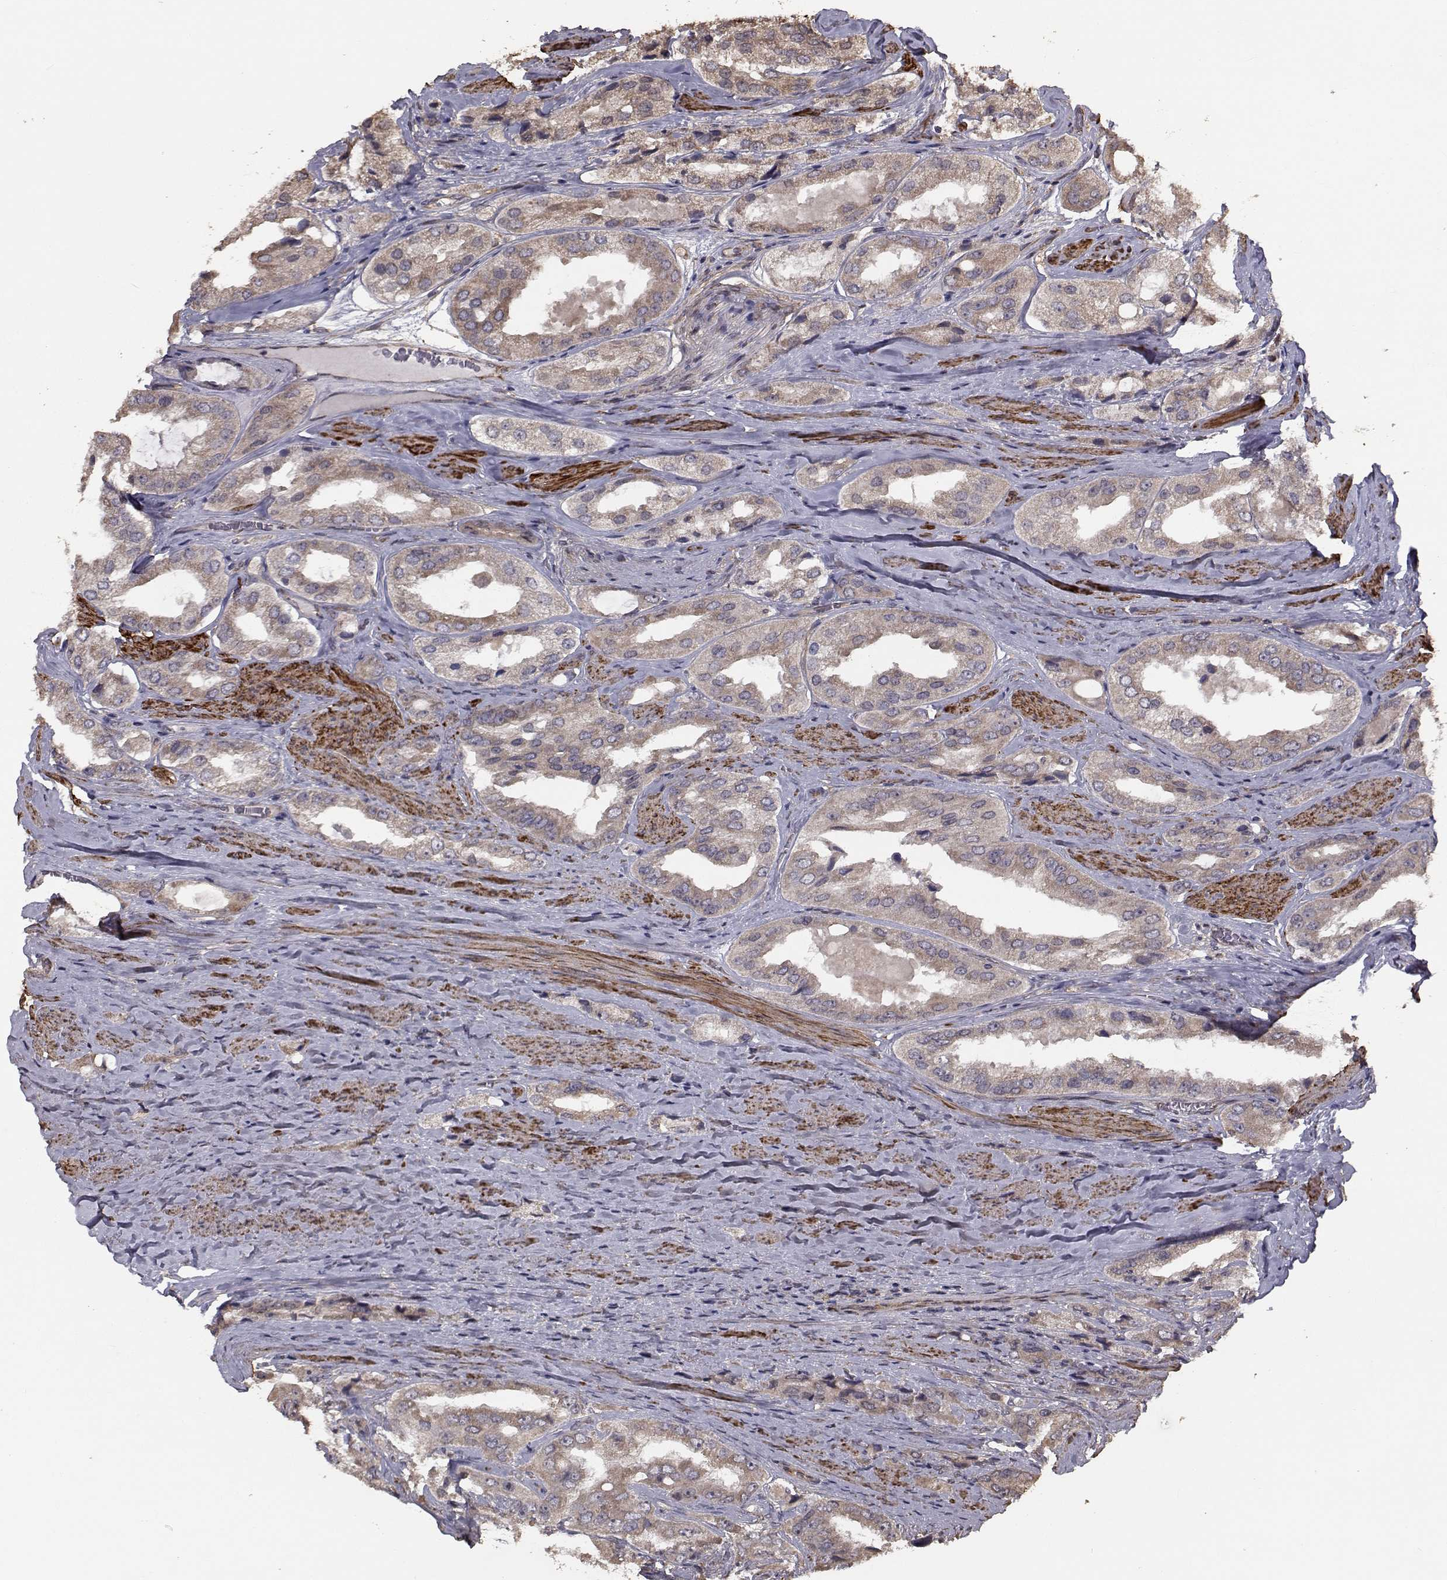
{"staining": {"intensity": "negative", "quantity": "none", "location": "none"}, "tissue": "prostate cancer", "cell_type": "Tumor cells", "image_type": "cancer", "snomed": [{"axis": "morphology", "description": "Adenocarcinoma, Low grade"}, {"axis": "topography", "description": "Prostate"}], "caption": "Prostate cancer (adenocarcinoma (low-grade)) stained for a protein using immunohistochemistry (IHC) displays no expression tumor cells.", "gene": "TRIP10", "patient": {"sex": "male", "age": 69}}